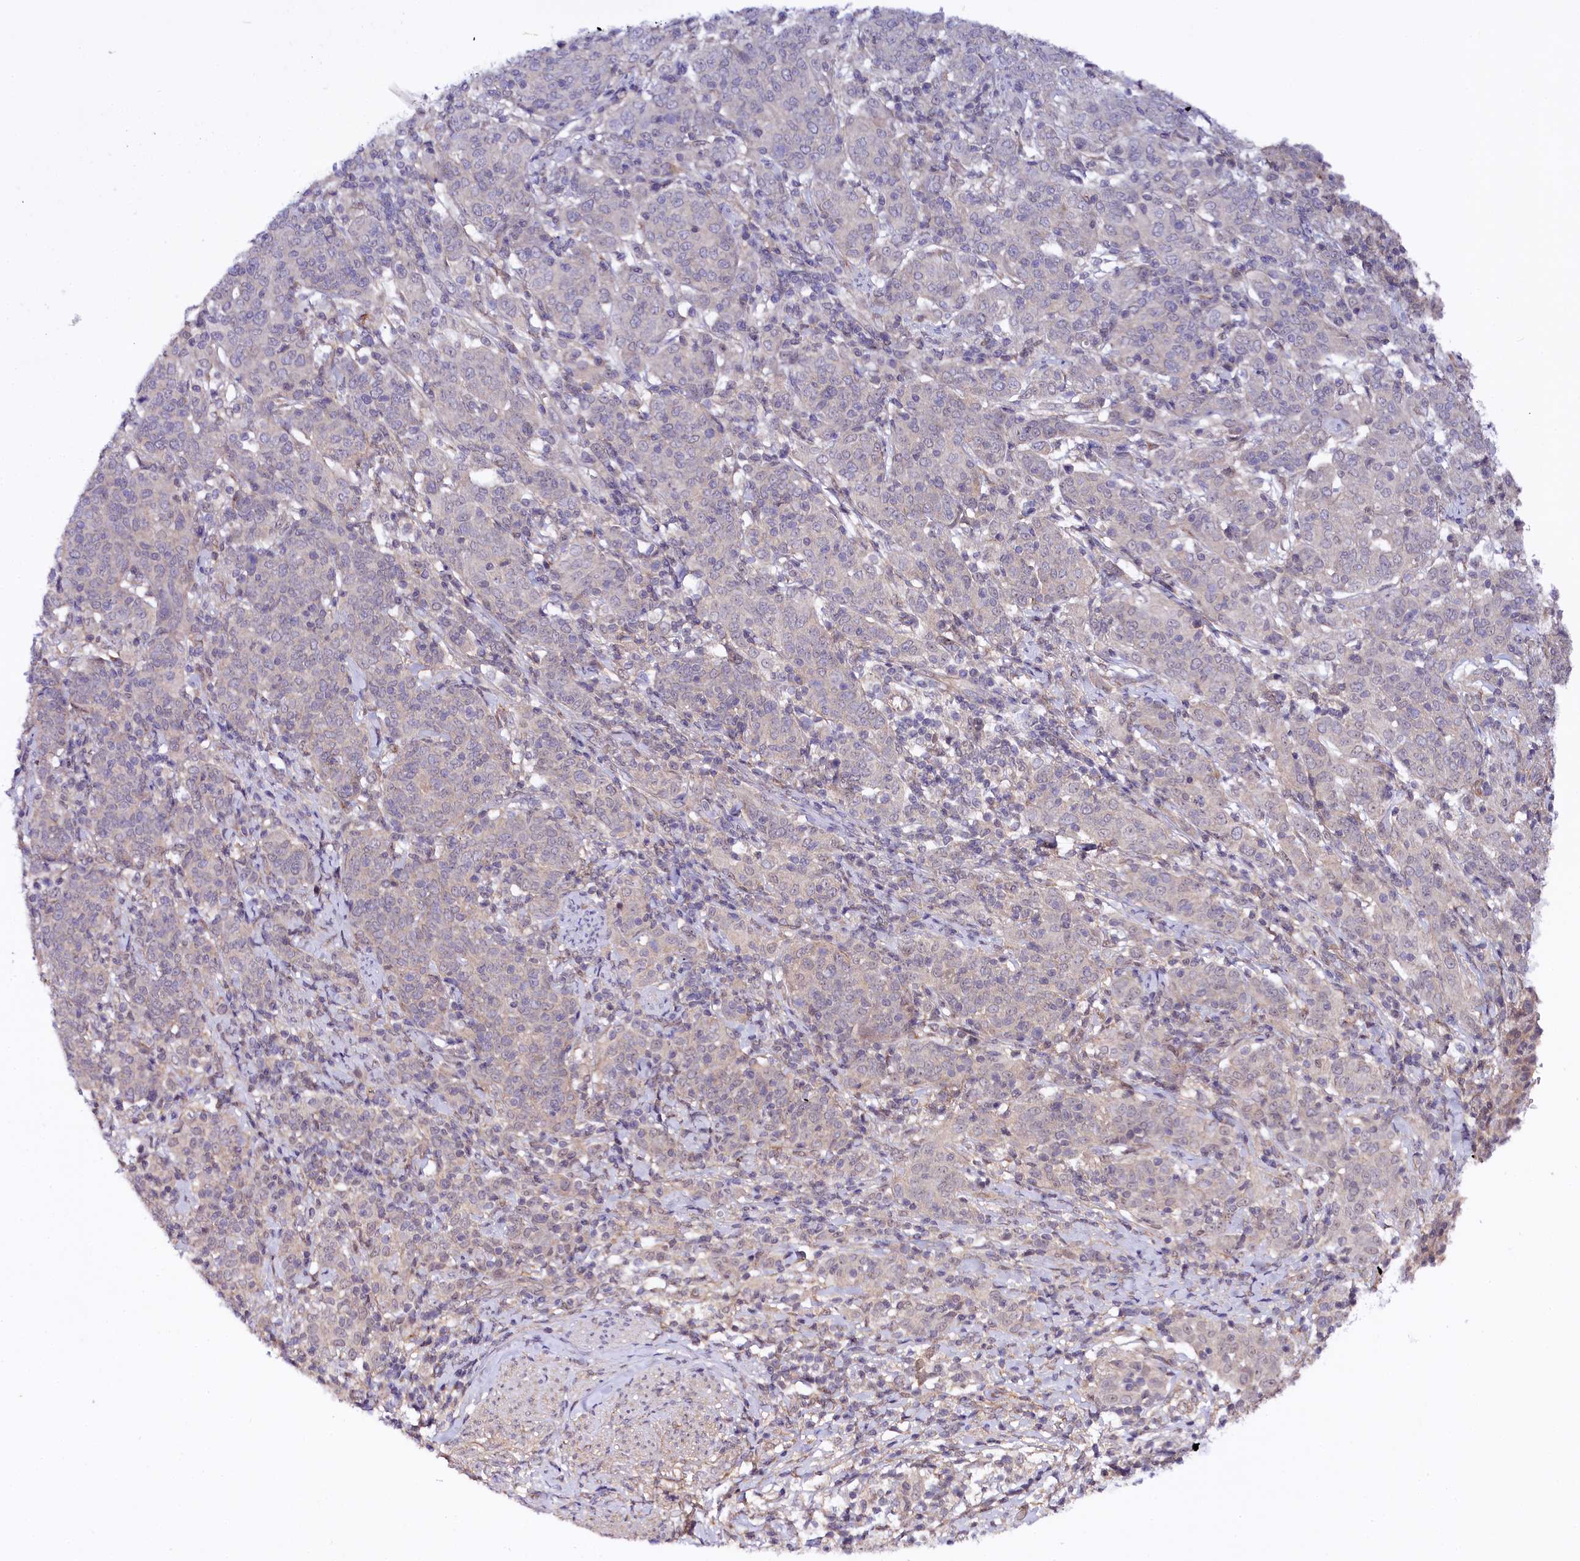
{"staining": {"intensity": "negative", "quantity": "none", "location": "none"}, "tissue": "cervical cancer", "cell_type": "Tumor cells", "image_type": "cancer", "snomed": [{"axis": "morphology", "description": "Squamous cell carcinoma, NOS"}, {"axis": "topography", "description": "Cervix"}], "caption": "There is no significant expression in tumor cells of squamous cell carcinoma (cervical).", "gene": "PHLDB1", "patient": {"sex": "female", "age": 67}}